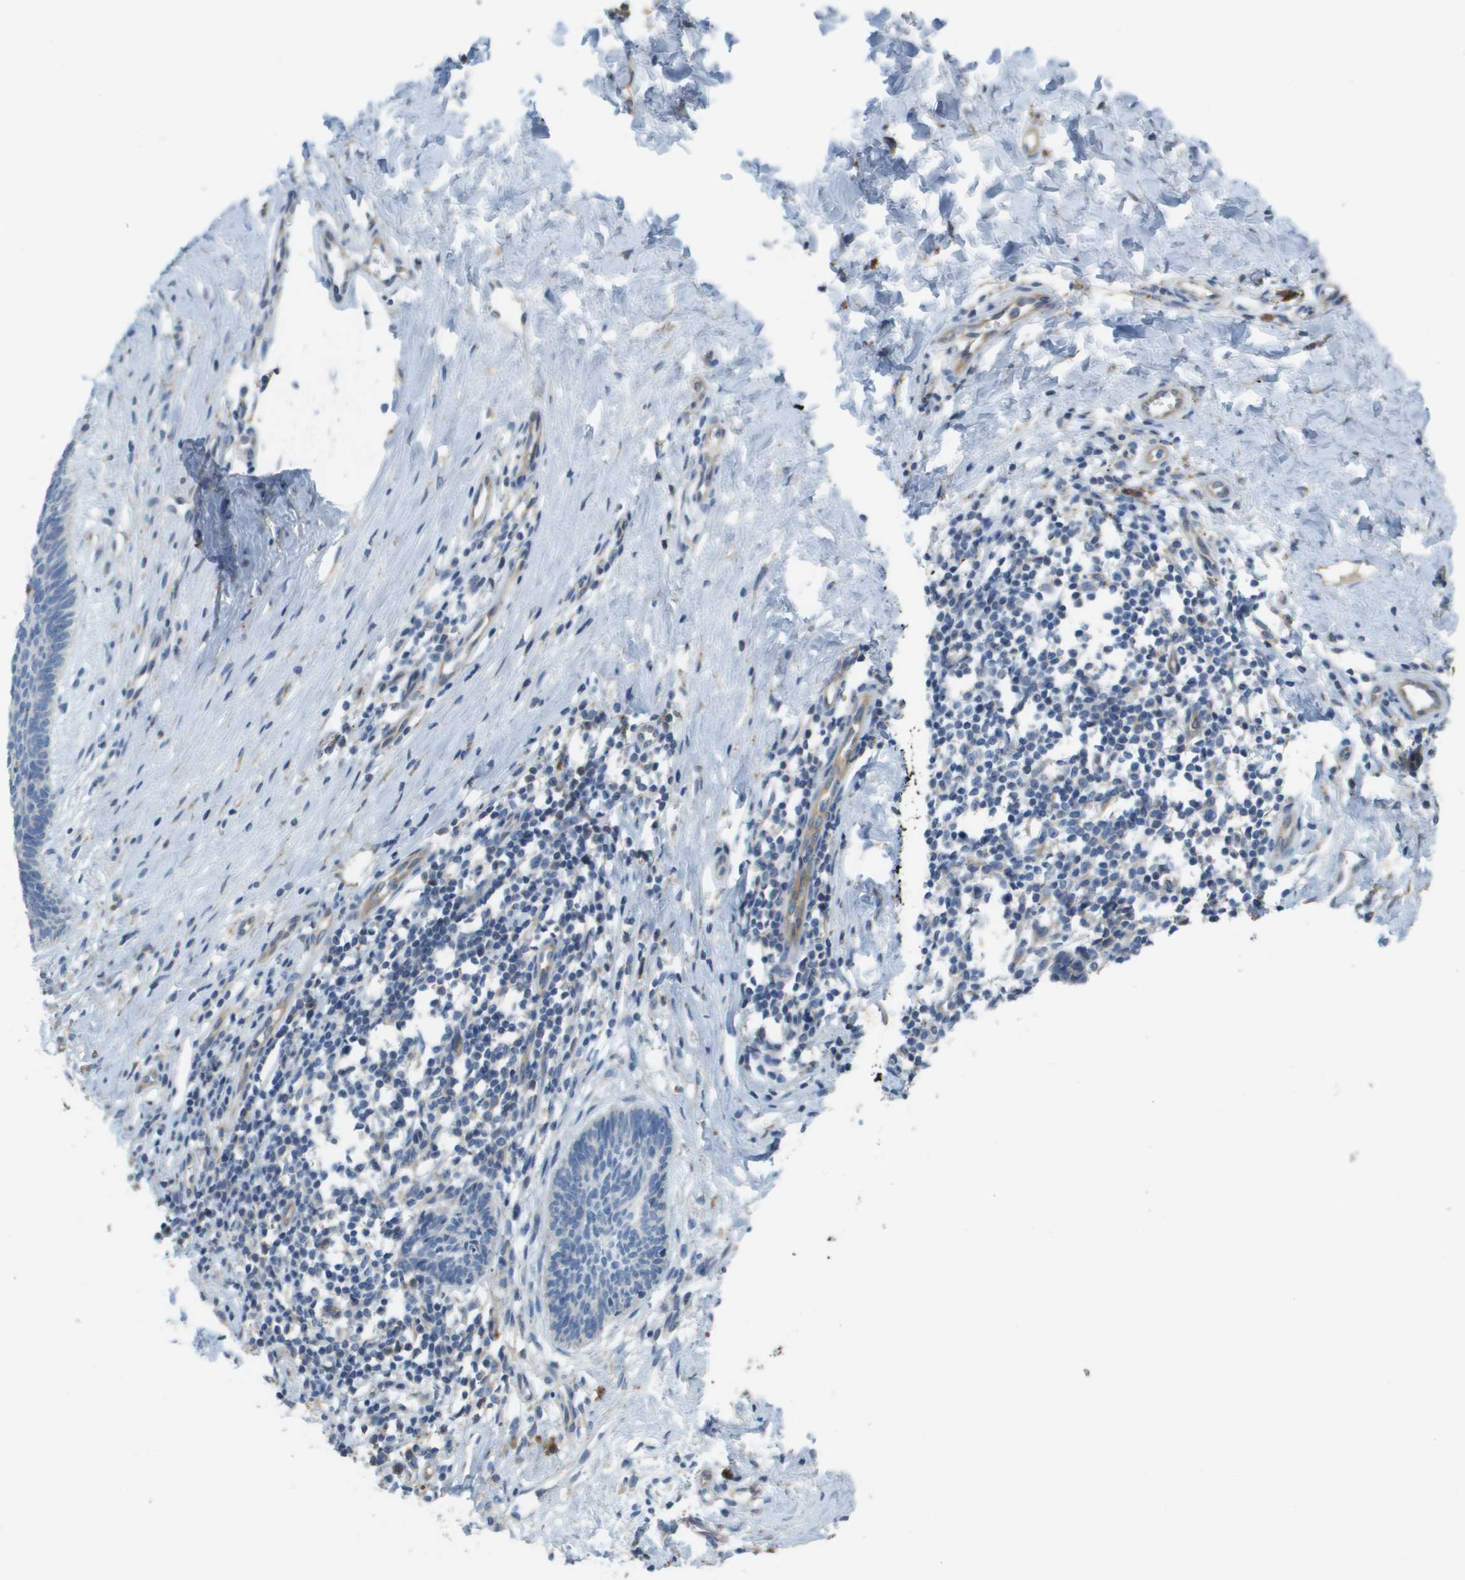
{"staining": {"intensity": "negative", "quantity": "none", "location": "none"}, "tissue": "skin cancer", "cell_type": "Tumor cells", "image_type": "cancer", "snomed": [{"axis": "morphology", "description": "Basal cell carcinoma"}, {"axis": "topography", "description": "Skin"}], "caption": "Tumor cells are negative for protein expression in human basal cell carcinoma (skin).", "gene": "CASP10", "patient": {"sex": "male", "age": 60}}